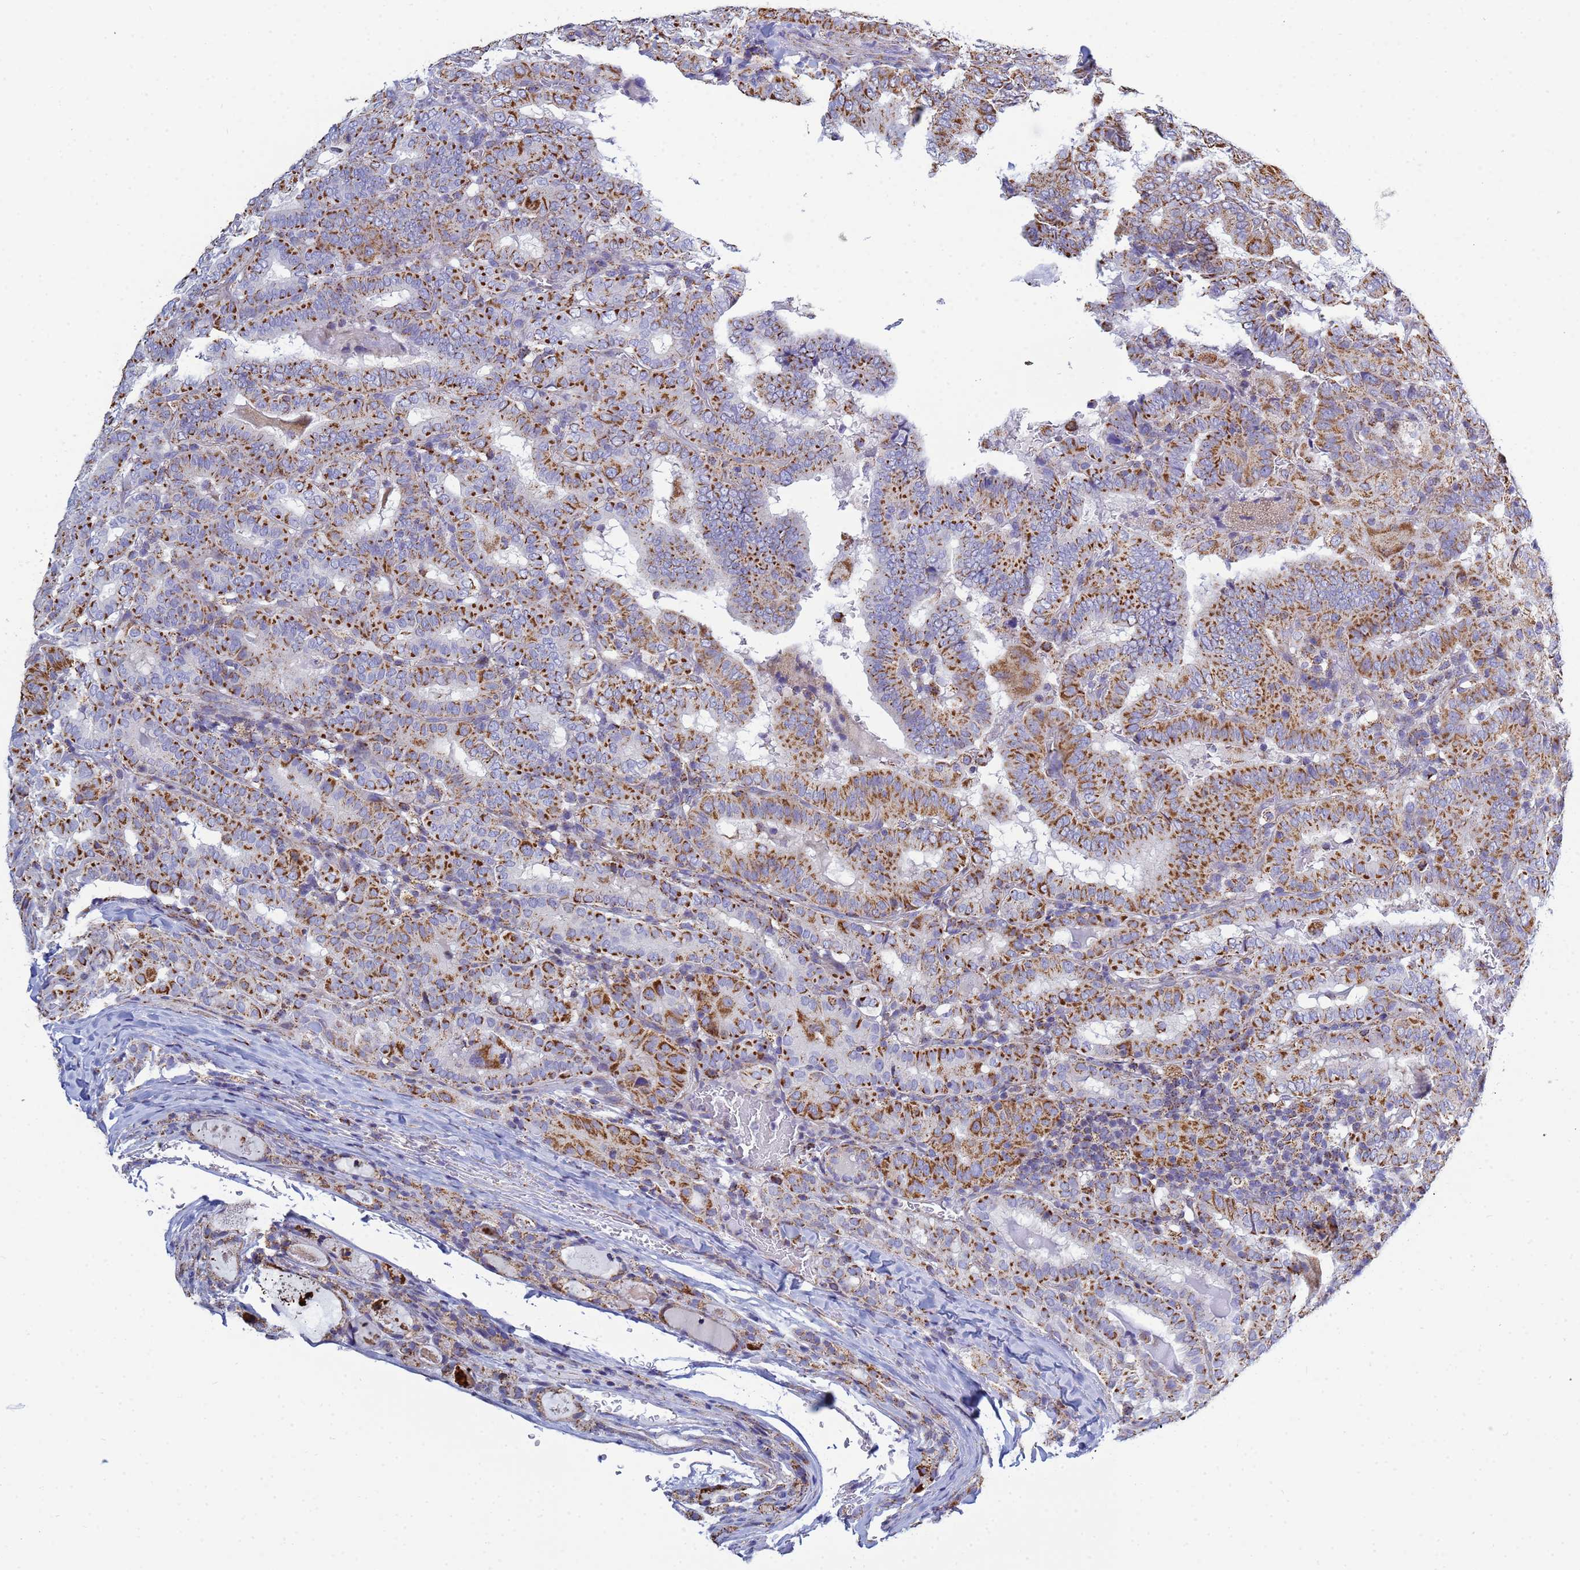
{"staining": {"intensity": "strong", "quantity": ">75%", "location": "cytoplasmic/membranous"}, "tissue": "thyroid cancer", "cell_type": "Tumor cells", "image_type": "cancer", "snomed": [{"axis": "morphology", "description": "Papillary adenocarcinoma, NOS"}, {"axis": "topography", "description": "Thyroid gland"}], "caption": "High-magnification brightfield microscopy of thyroid cancer stained with DAB (3,3'-diaminobenzidine) (brown) and counterstained with hematoxylin (blue). tumor cells exhibit strong cytoplasmic/membranous positivity is present in approximately>75% of cells.", "gene": "COQ4", "patient": {"sex": "female", "age": 72}}